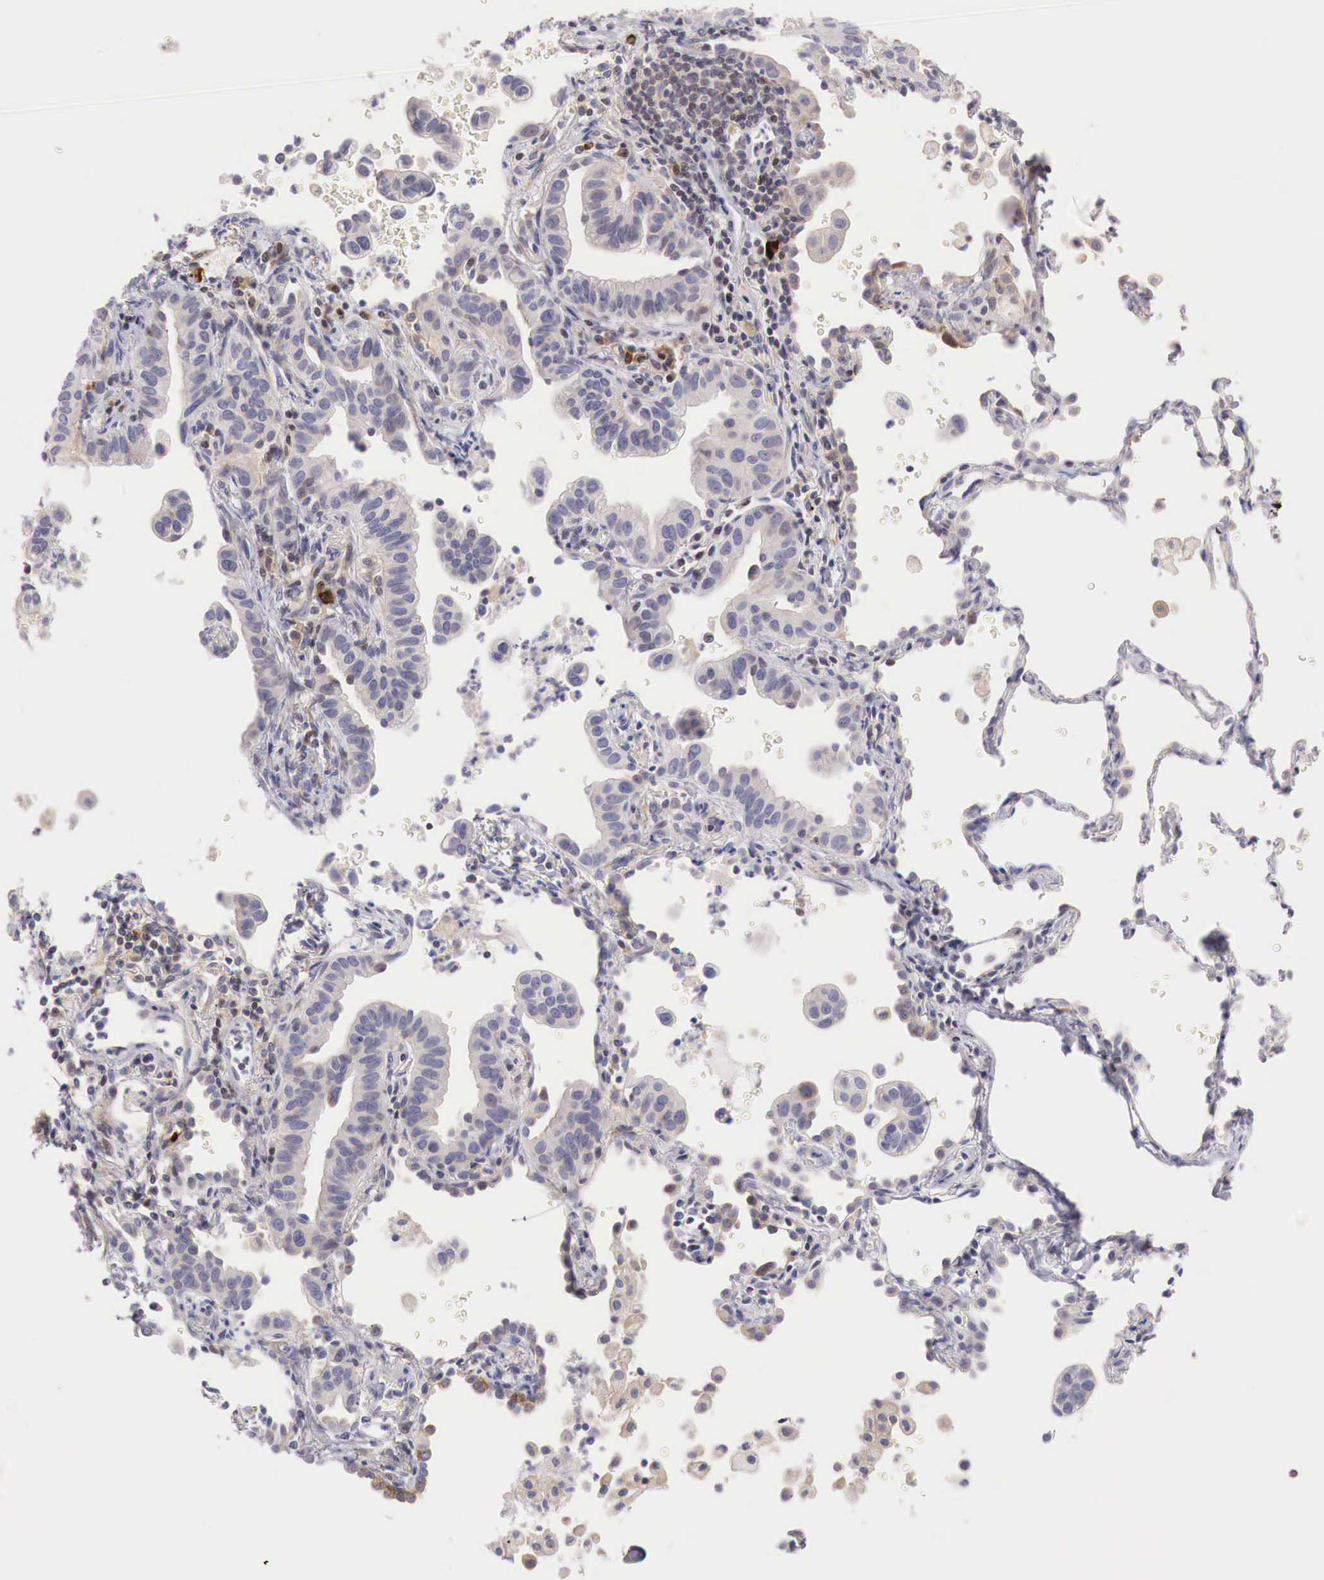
{"staining": {"intensity": "negative", "quantity": "none", "location": "none"}, "tissue": "lung cancer", "cell_type": "Tumor cells", "image_type": "cancer", "snomed": [{"axis": "morphology", "description": "Adenocarcinoma, NOS"}, {"axis": "topography", "description": "Lung"}], "caption": "This is an IHC photomicrograph of human lung cancer (adenocarcinoma). There is no staining in tumor cells.", "gene": "CLCN5", "patient": {"sex": "female", "age": 50}}